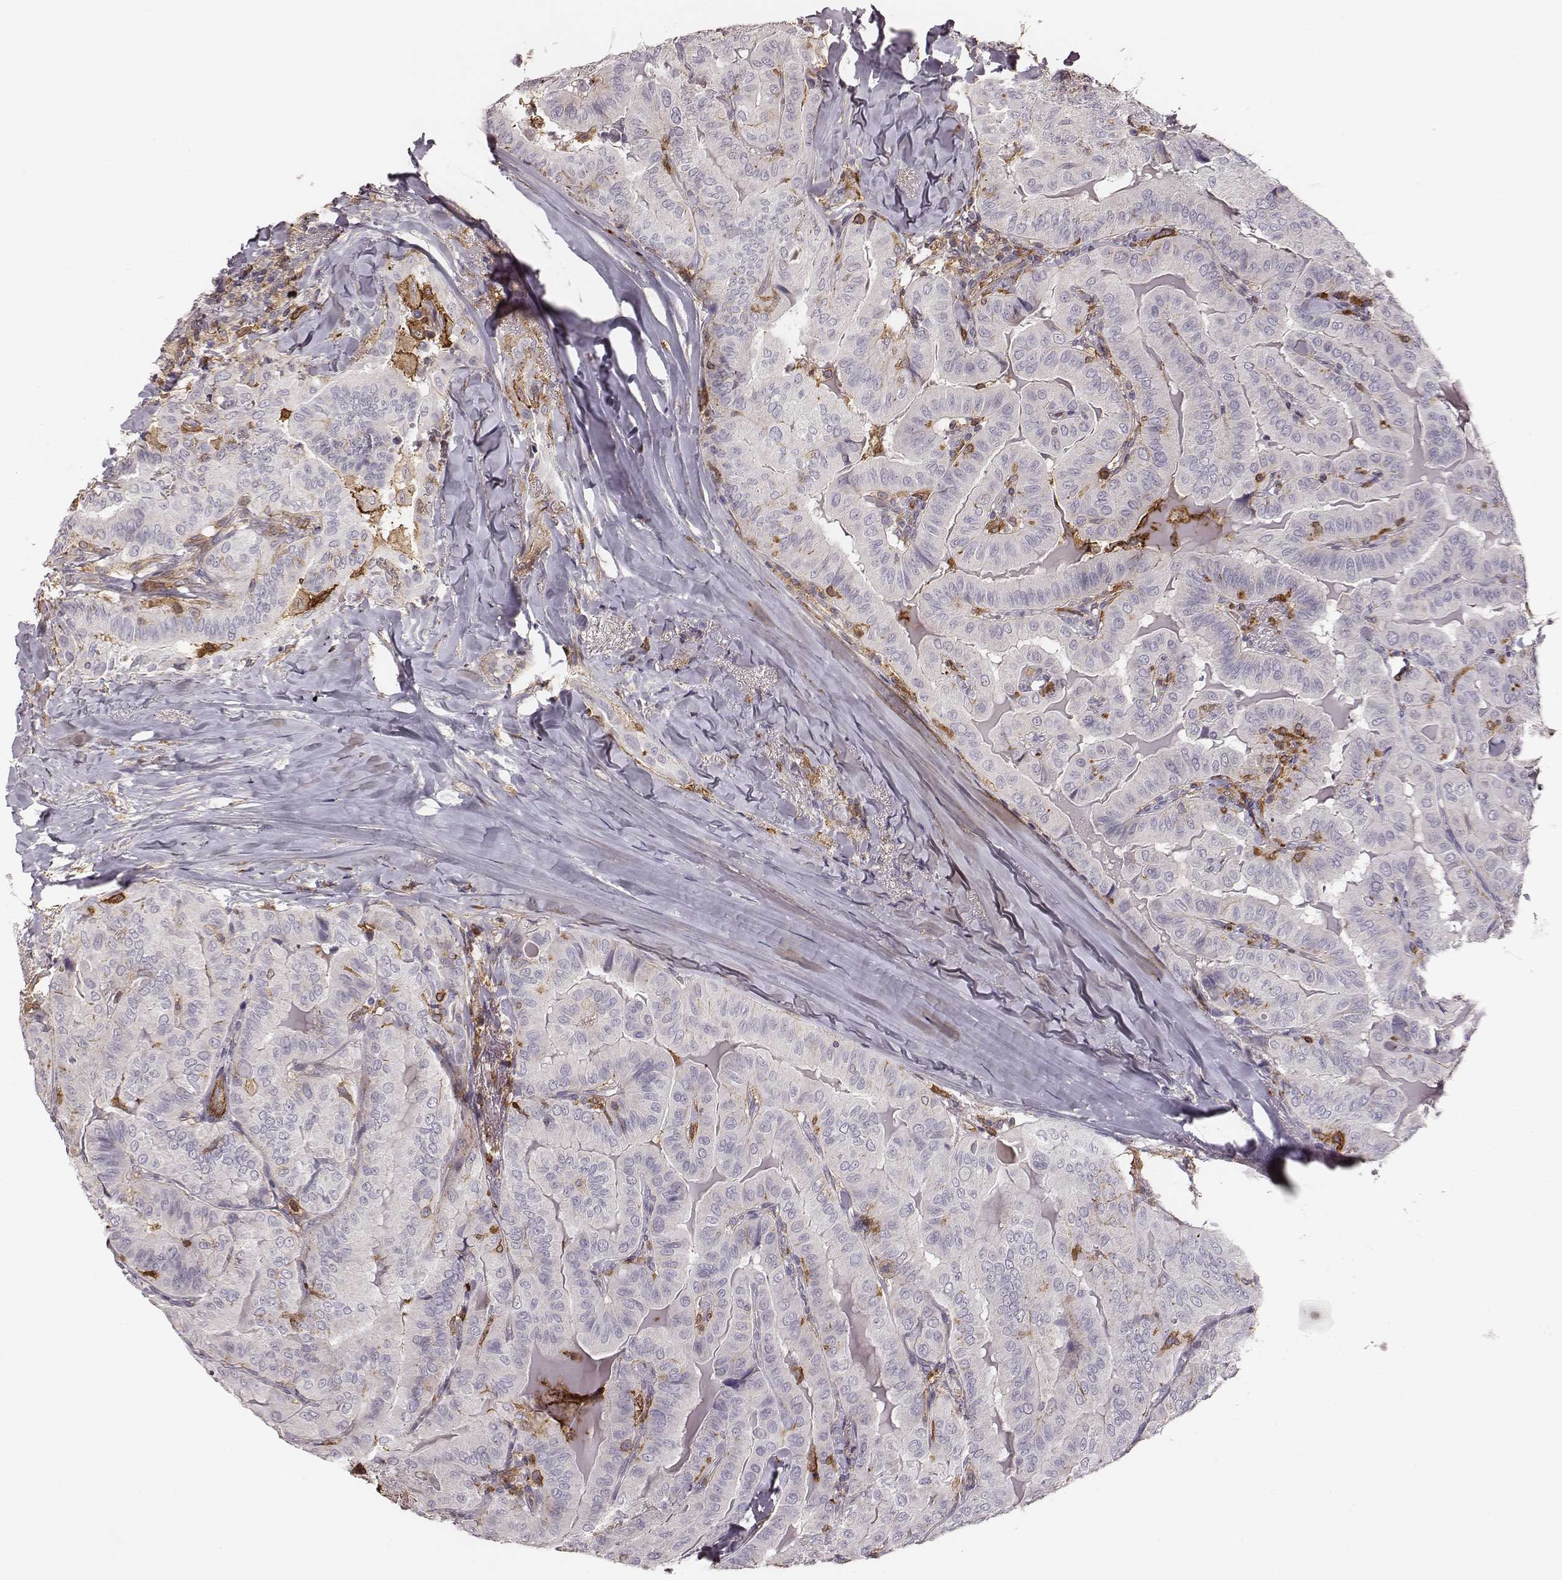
{"staining": {"intensity": "negative", "quantity": "none", "location": "none"}, "tissue": "thyroid cancer", "cell_type": "Tumor cells", "image_type": "cancer", "snomed": [{"axis": "morphology", "description": "Papillary adenocarcinoma, NOS"}, {"axis": "topography", "description": "Thyroid gland"}], "caption": "Image shows no significant protein staining in tumor cells of papillary adenocarcinoma (thyroid).", "gene": "ZYX", "patient": {"sex": "female", "age": 68}}